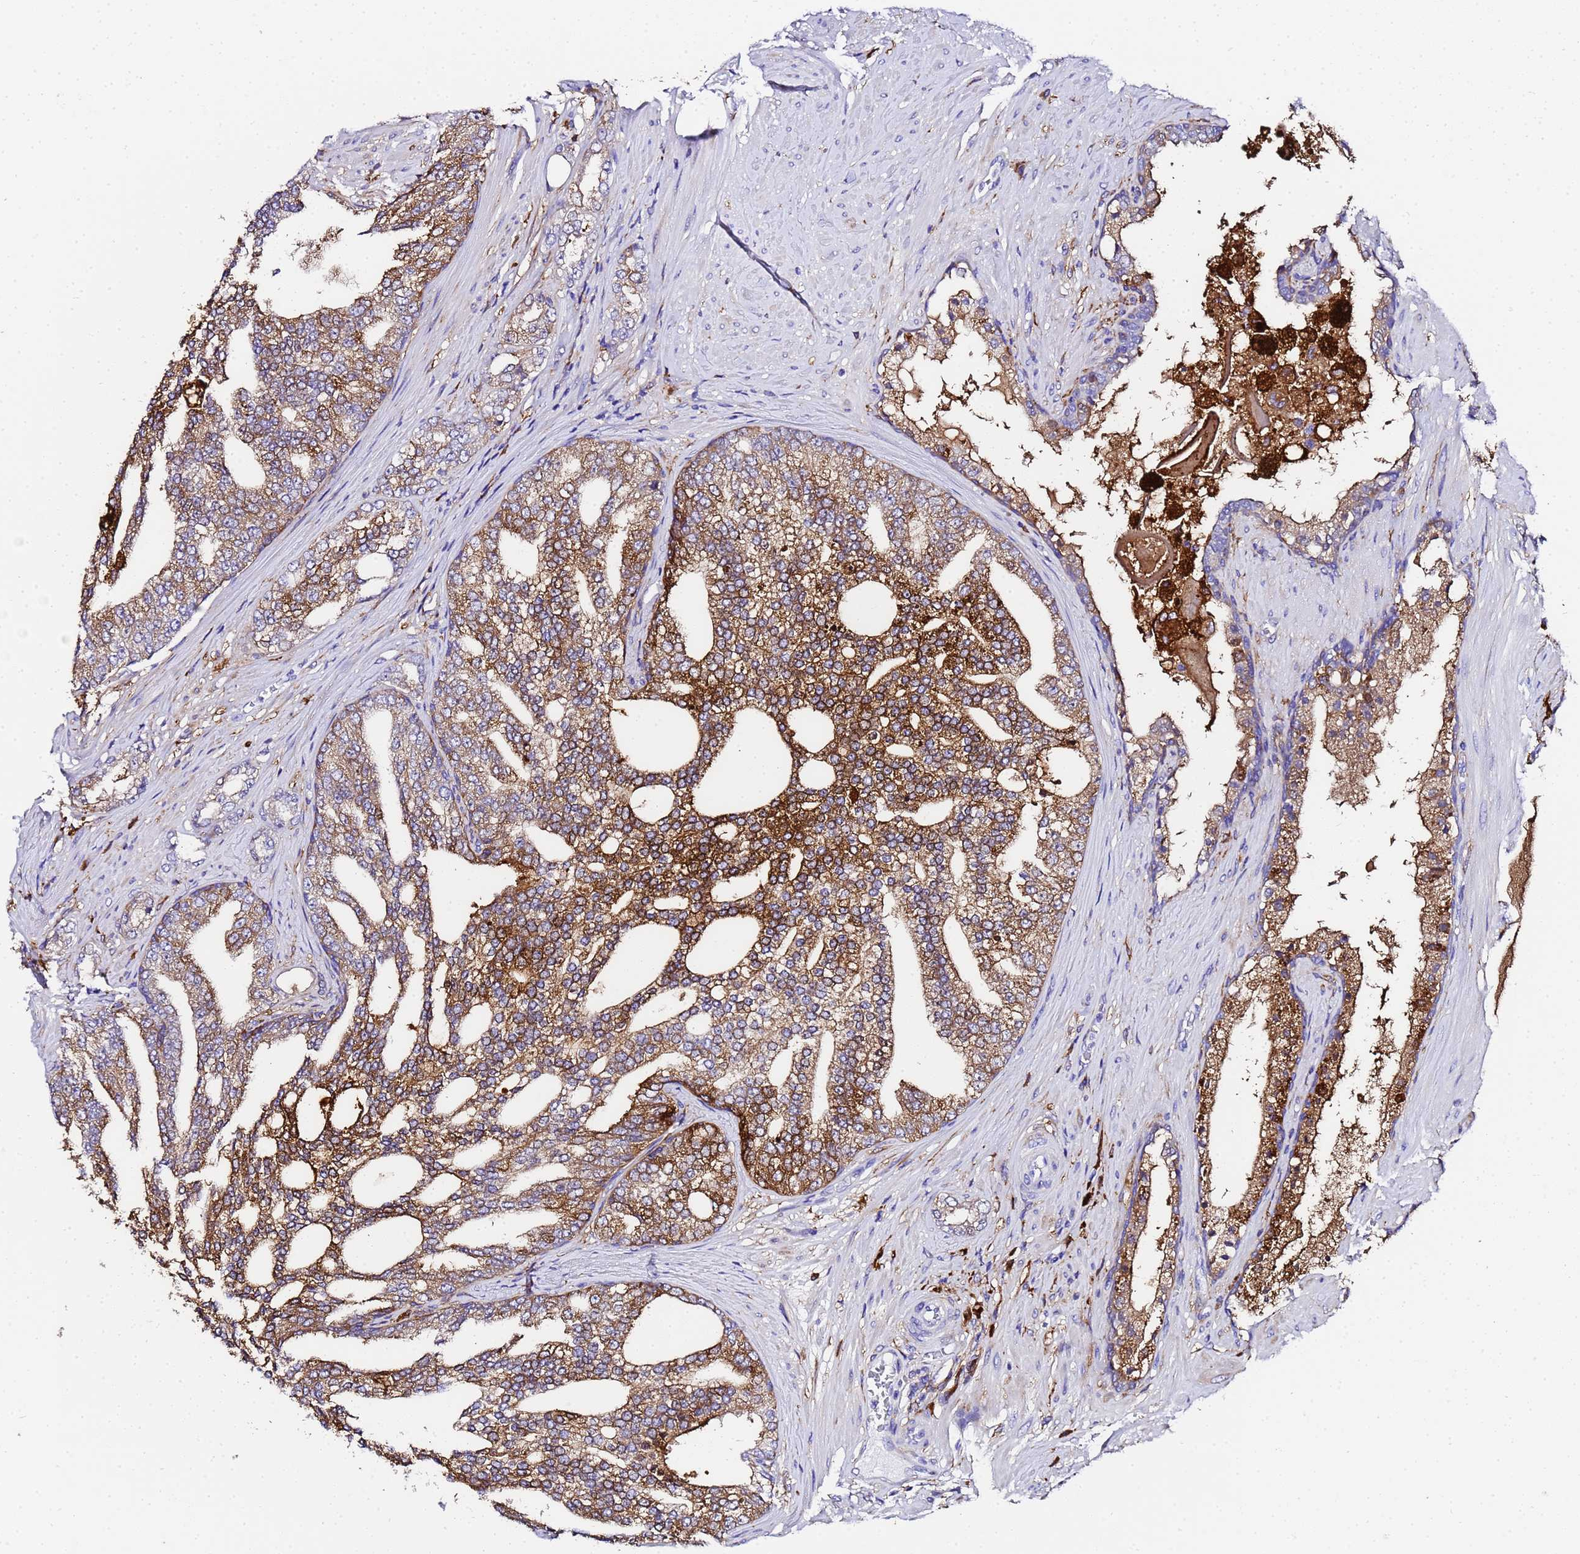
{"staining": {"intensity": "strong", "quantity": ">75%", "location": "cytoplasmic/membranous"}, "tissue": "prostate cancer", "cell_type": "Tumor cells", "image_type": "cancer", "snomed": [{"axis": "morphology", "description": "Adenocarcinoma, High grade"}, {"axis": "topography", "description": "Prostate"}], "caption": "Prostate high-grade adenocarcinoma was stained to show a protein in brown. There is high levels of strong cytoplasmic/membranous positivity in approximately >75% of tumor cells.", "gene": "FTL", "patient": {"sex": "male", "age": 64}}